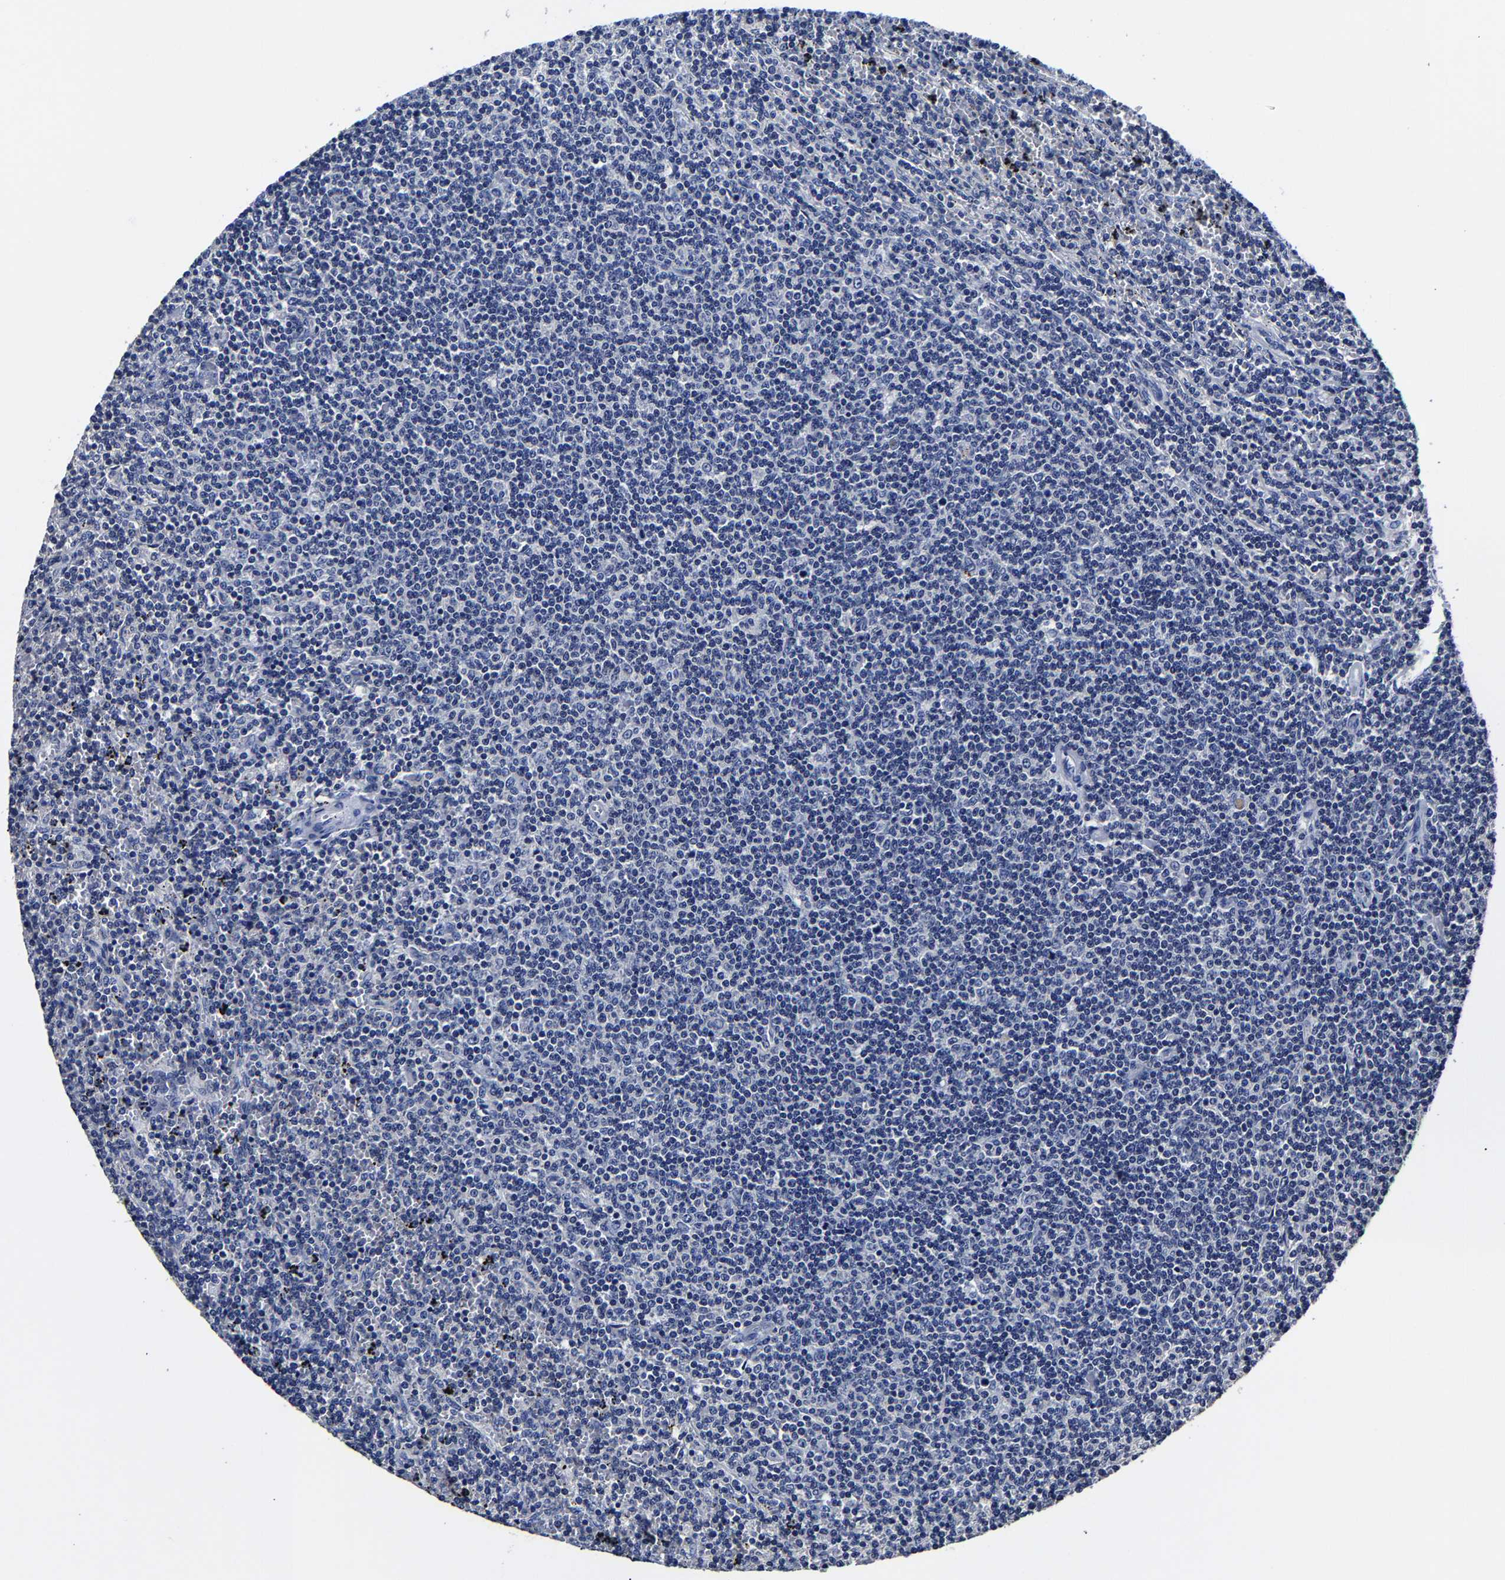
{"staining": {"intensity": "negative", "quantity": "none", "location": "none"}, "tissue": "lymphoma", "cell_type": "Tumor cells", "image_type": "cancer", "snomed": [{"axis": "morphology", "description": "Malignant lymphoma, non-Hodgkin's type, Low grade"}, {"axis": "topography", "description": "Spleen"}], "caption": "Immunohistochemistry of human lymphoma reveals no expression in tumor cells.", "gene": "AKAP4", "patient": {"sex": "female", "age": 50}}